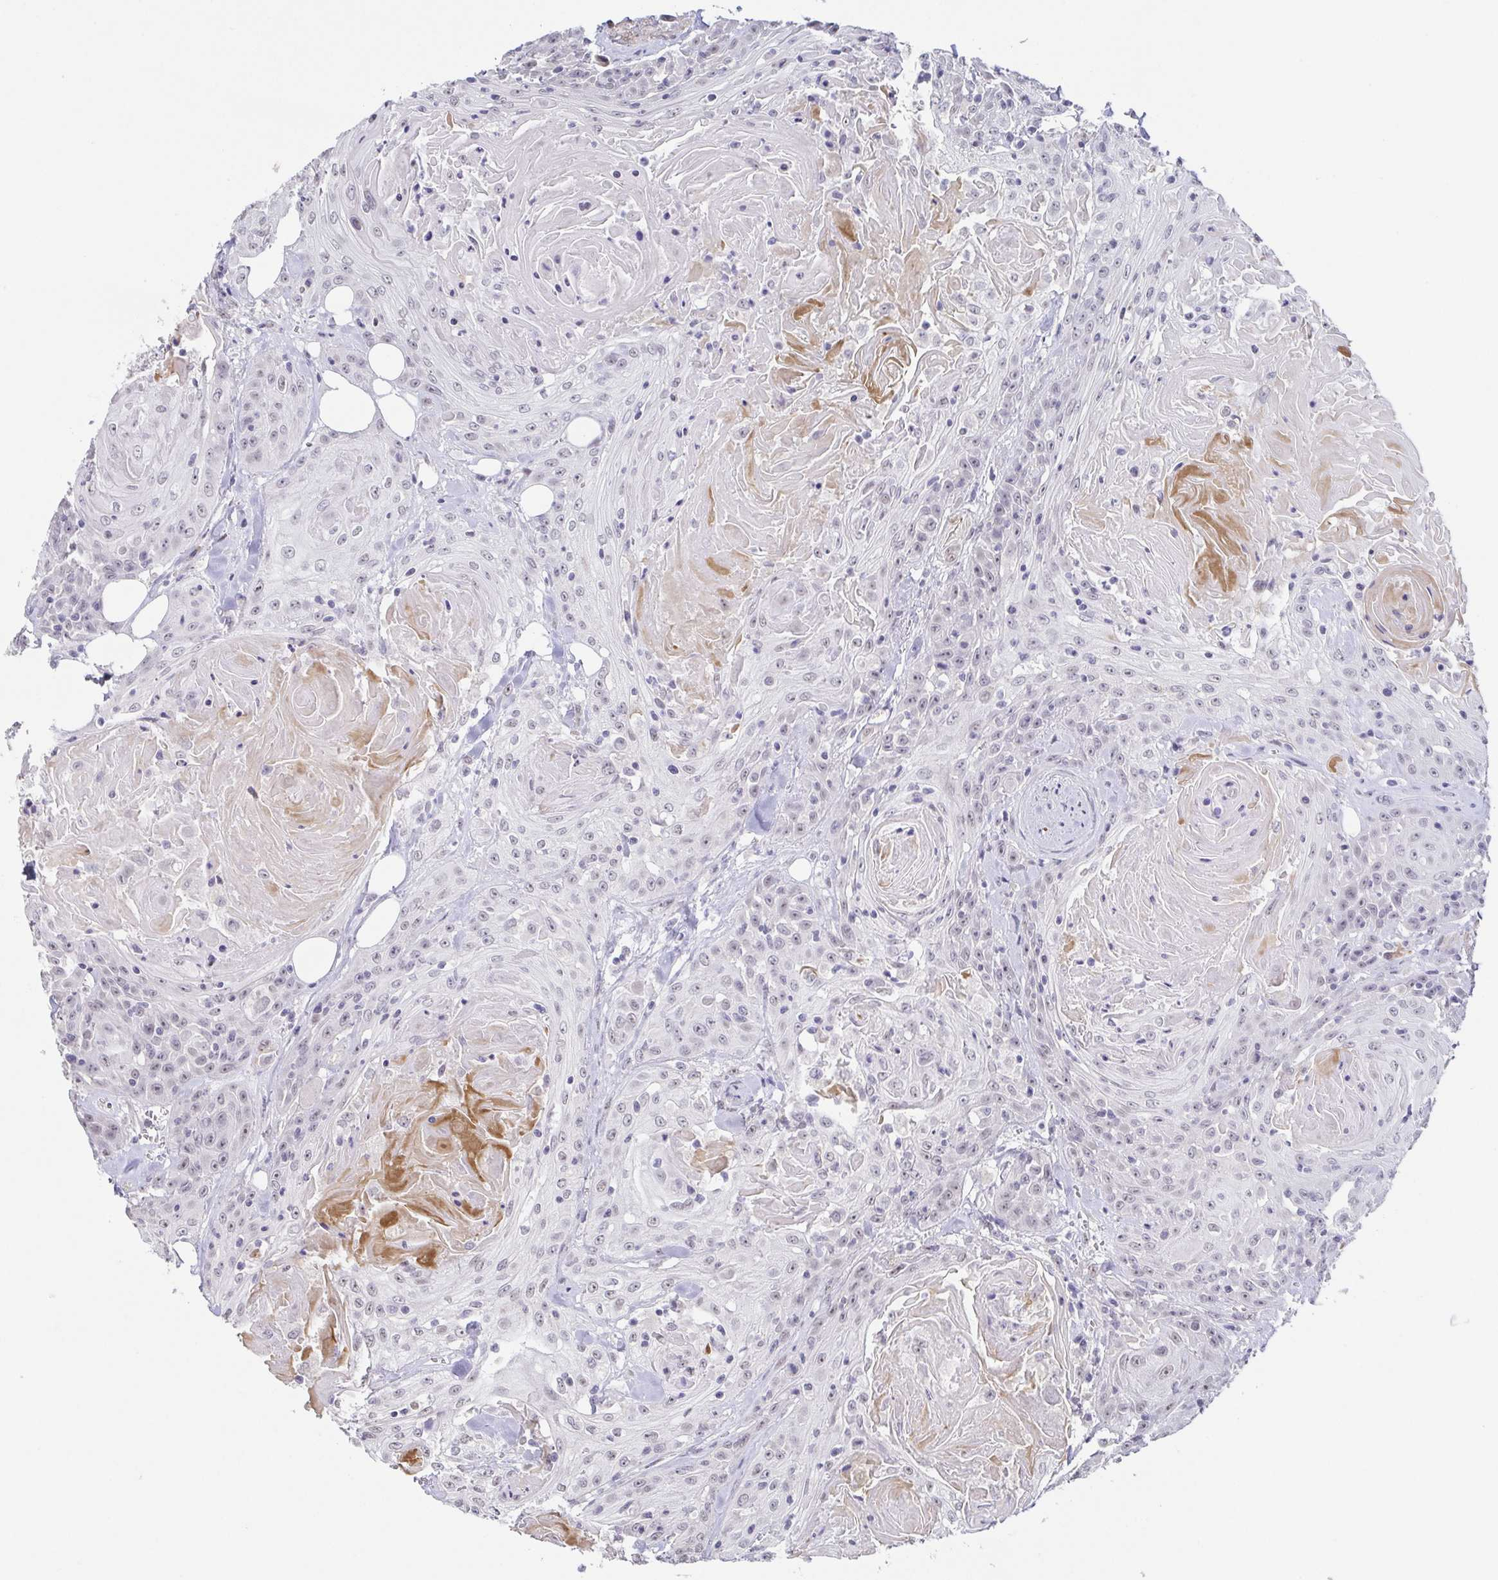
{"staining": {"intensity": "weak", "quantity": "25%-75%", "location": "nuclear"}, "tissue": "head and neck cancer", "cell_type": "Tumor cells", "image_type": "cancer", "snomed": [{"axis": "morphology", "description": "Squamous cell carcinoma, NOS"}, {"axis": "topography", "description": "Head-Neck"}], "caption": "IHC histopathology image of neoplastic tissue: head and neck cancer stained using immunohistochemistry (IHC) exhibits low levels of weak protein expression localized specifically in the nuclear of tumor cells, appearing as a nuclear brown color.", "gene": "NEFH", "patient": {"sex": "female", "age": 84}}